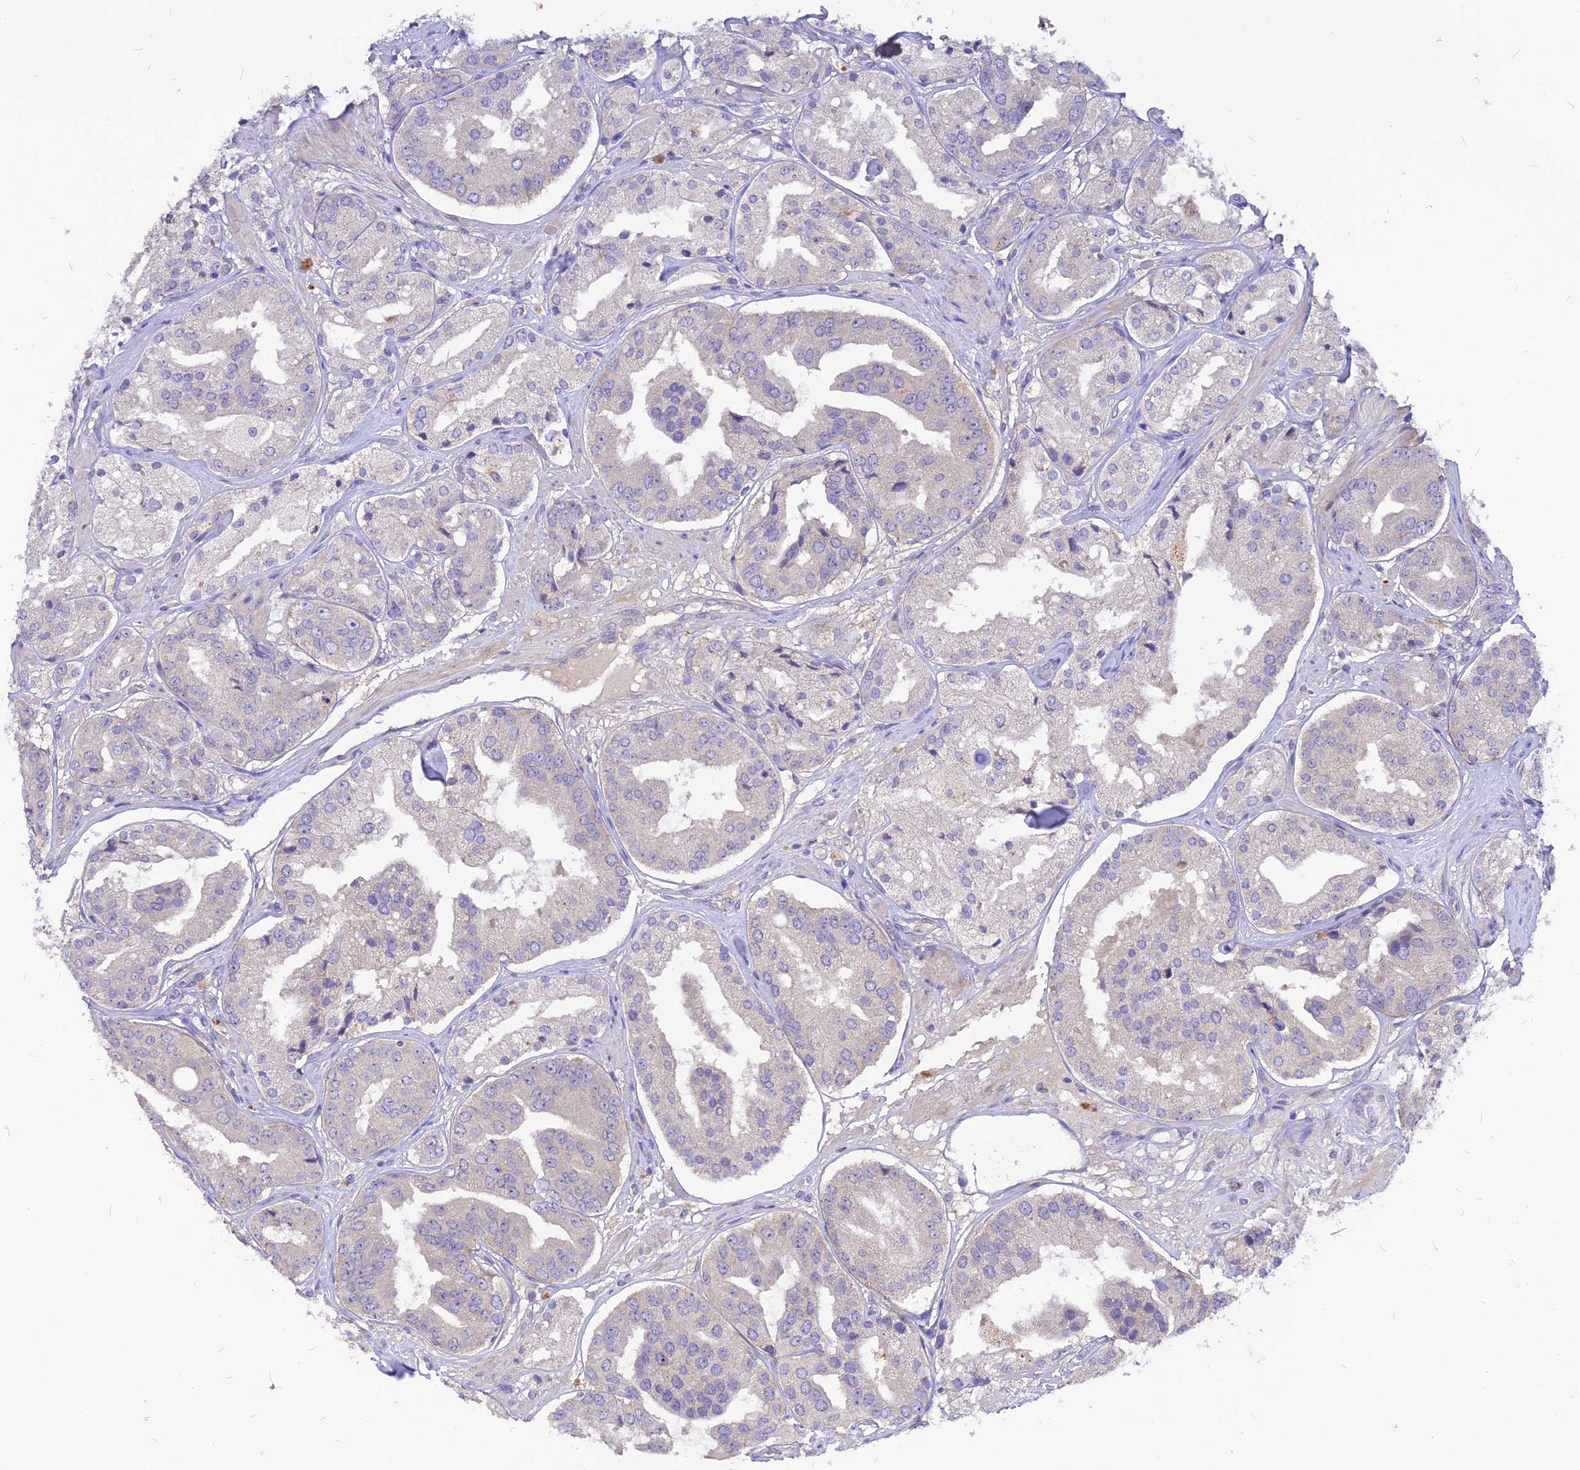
{"staining": {"intensity": "negative", "quantity": "none", "location": "none"}, "tissue": "prostate cancer", "cell_type": "Tumor cells", "image_type": "cancer", "snomed": [{"axis": "morphology", "description": "Adenocarcinoma, High grade"}, {"axis": "topography", "description": "Prostate"}], "caption": "IHC photomicrograph of neoplastic tissue: human prostate adenocarcinoma (high-grade) stained with DAB (3,3'-diaminobenzidine) shows no significant protein staining in tumor cells. (Immunohistochemistry, brightfield microscopy, high magnification).", "gene": "CZIB", "patient": {"sex": "male", "age": 63}}